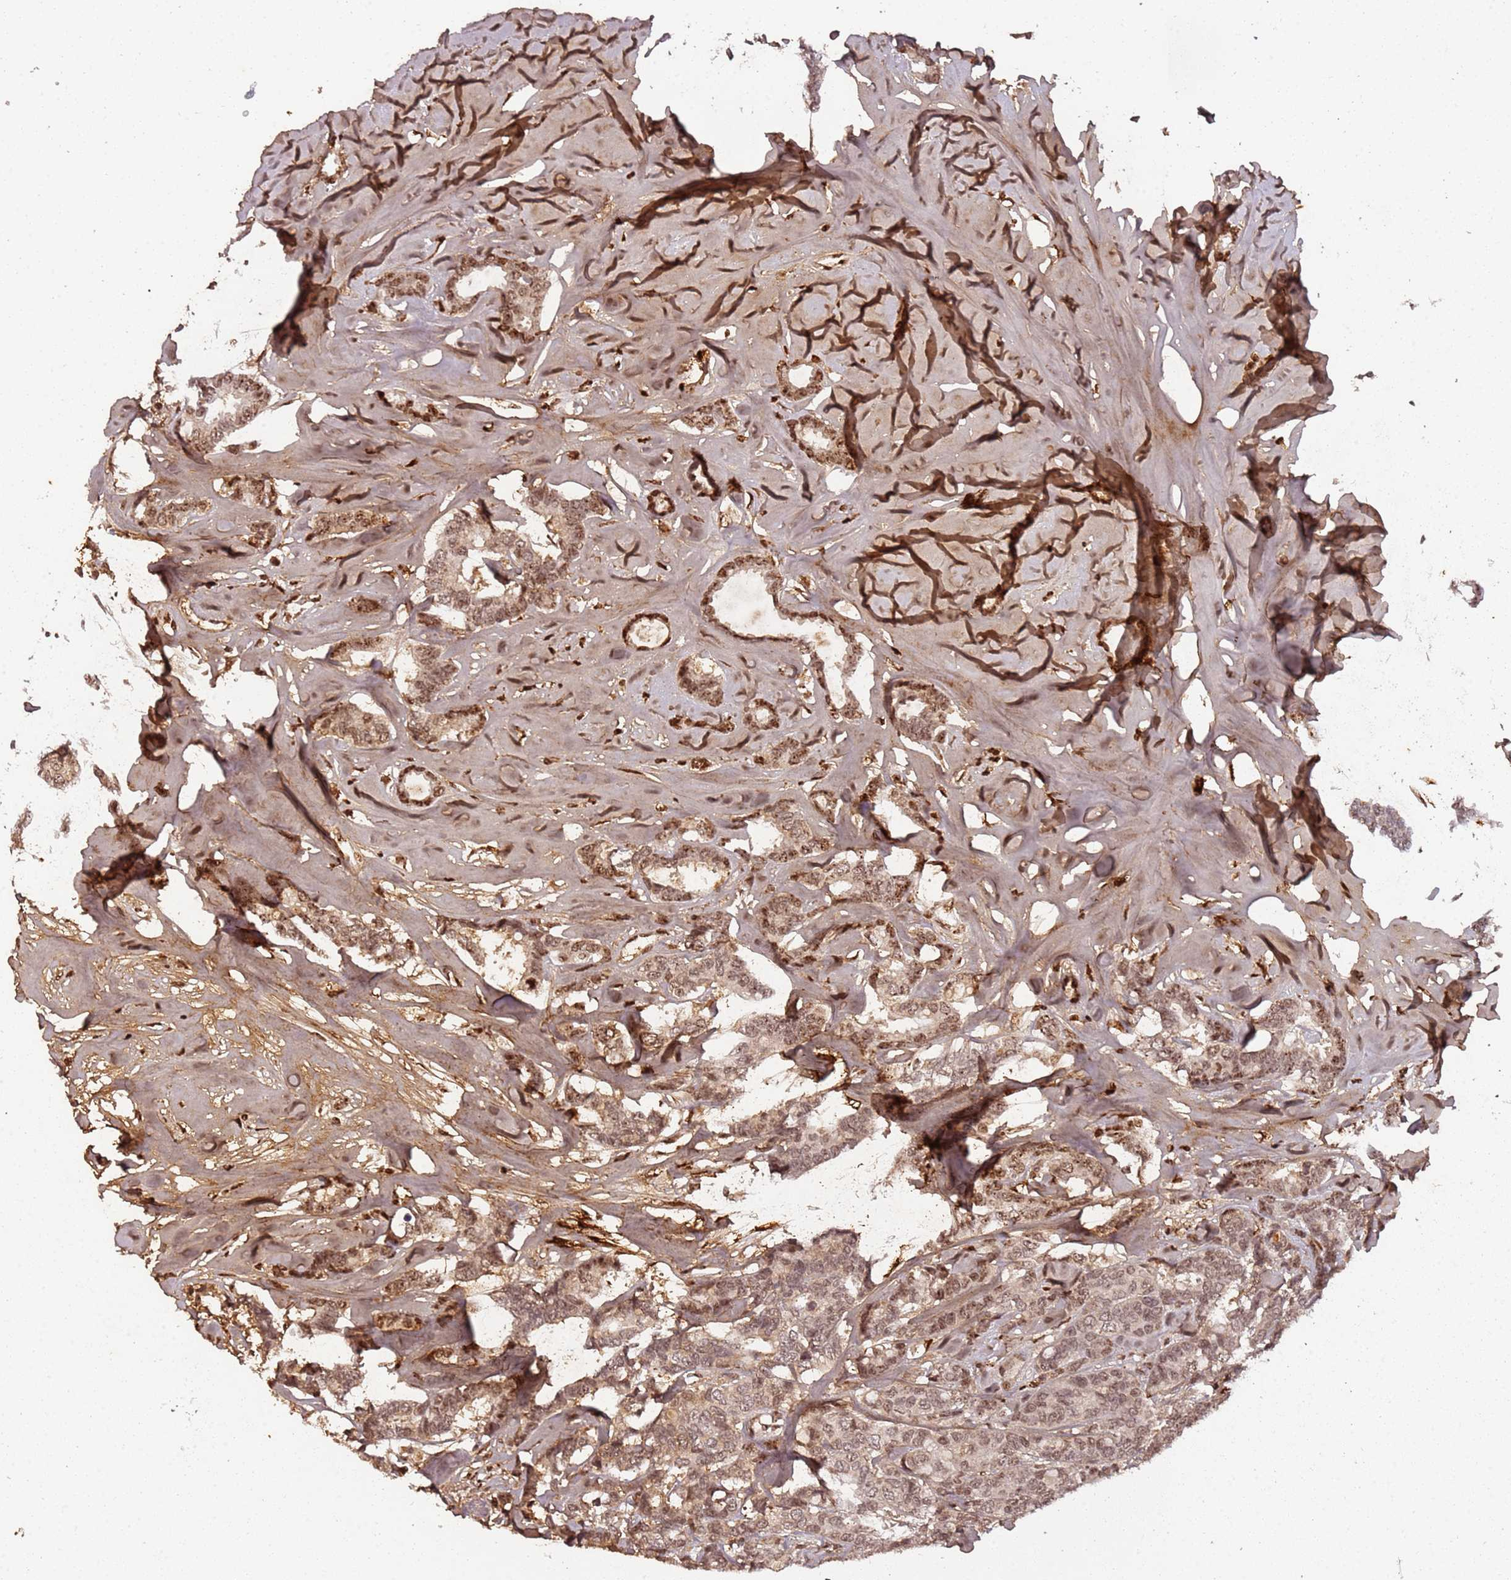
{"staining": {"intensity": "moderate", "quantity": ">75%", "location": "cytoplasmic/membranous,nuclear"}, "tissue": "breast cancer", "cell_type": "Tumor cells", "image_type": "cancer", "snomed": [{"axis": "morphology", "description": "Duct carcinoma"}, {"axis": "topography", "description": "Breast"}], "caption": "IHC image of neoplastic tissue: invasive ductal carcinoma (breast) stained using immunohistochemistry displays medium levels of moderate protein expression localized specifically in the cytoplasmic/membranous and nuclear of tumor cells, appearing as a cytoplasmic/membranous and nuclear brown color.", "gene": "COL1A2", "patient": {"sex": "female", "age": 87}}